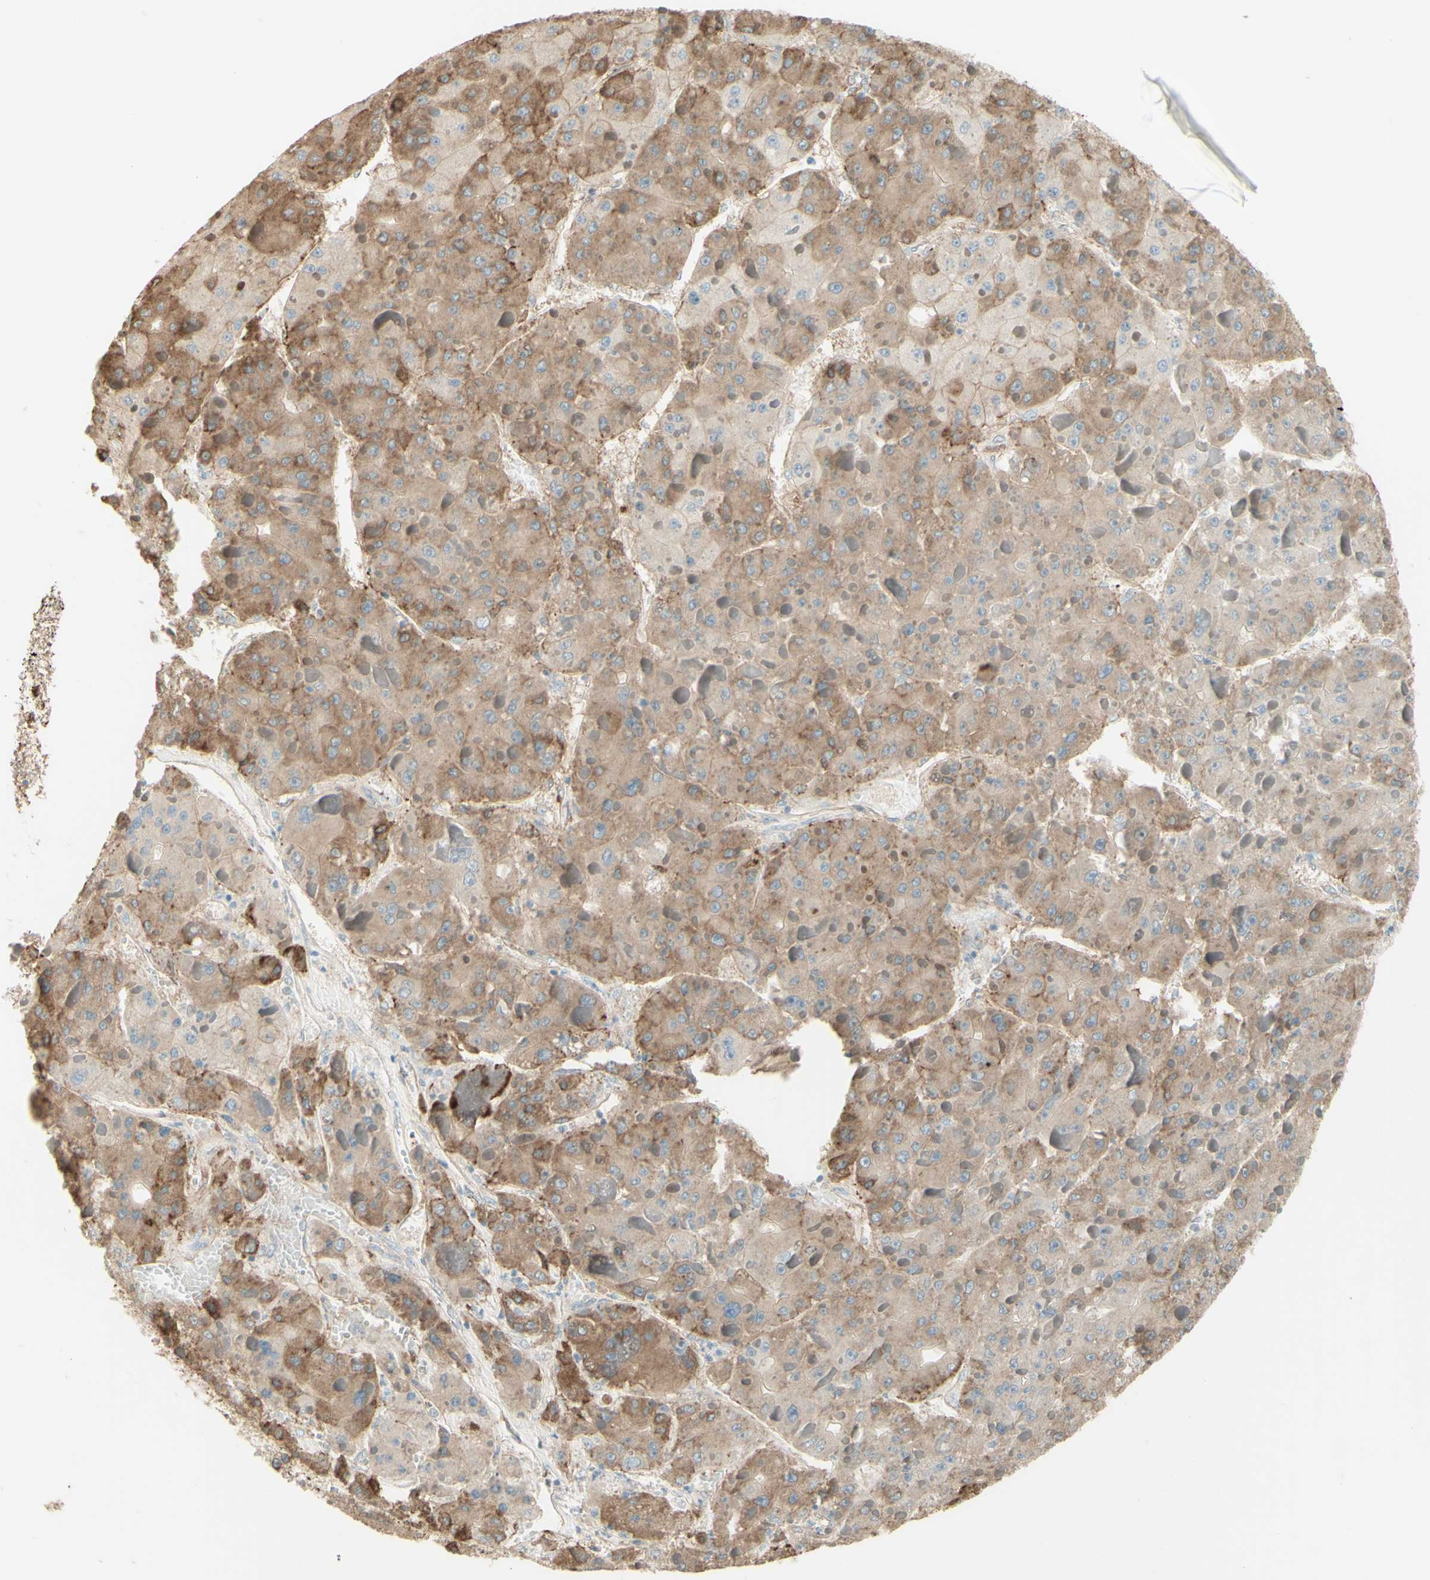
{"staining": {"intensity": "weak", "quantity": ">75%", "location": "cytoplasmic/membranous"}, "tissue": "liver cancer", "cell_type": "Tumor cells", "image_type": "cancer", "snomed": [{"axis": "morphology", "description": "Carcinoma, Hepatocellular, NOS"}, {"axis": "topography", "description": "Liver"}], "caption": "Weak cytoplasmic/membranous protein staining is seen in about >75% of tumor cells in liver cancer. (brown staining indicates protein expression, while blue staining denotes nuclei).", "gene": "RNF149", "patient": {"sex": "female", "age": 73}}